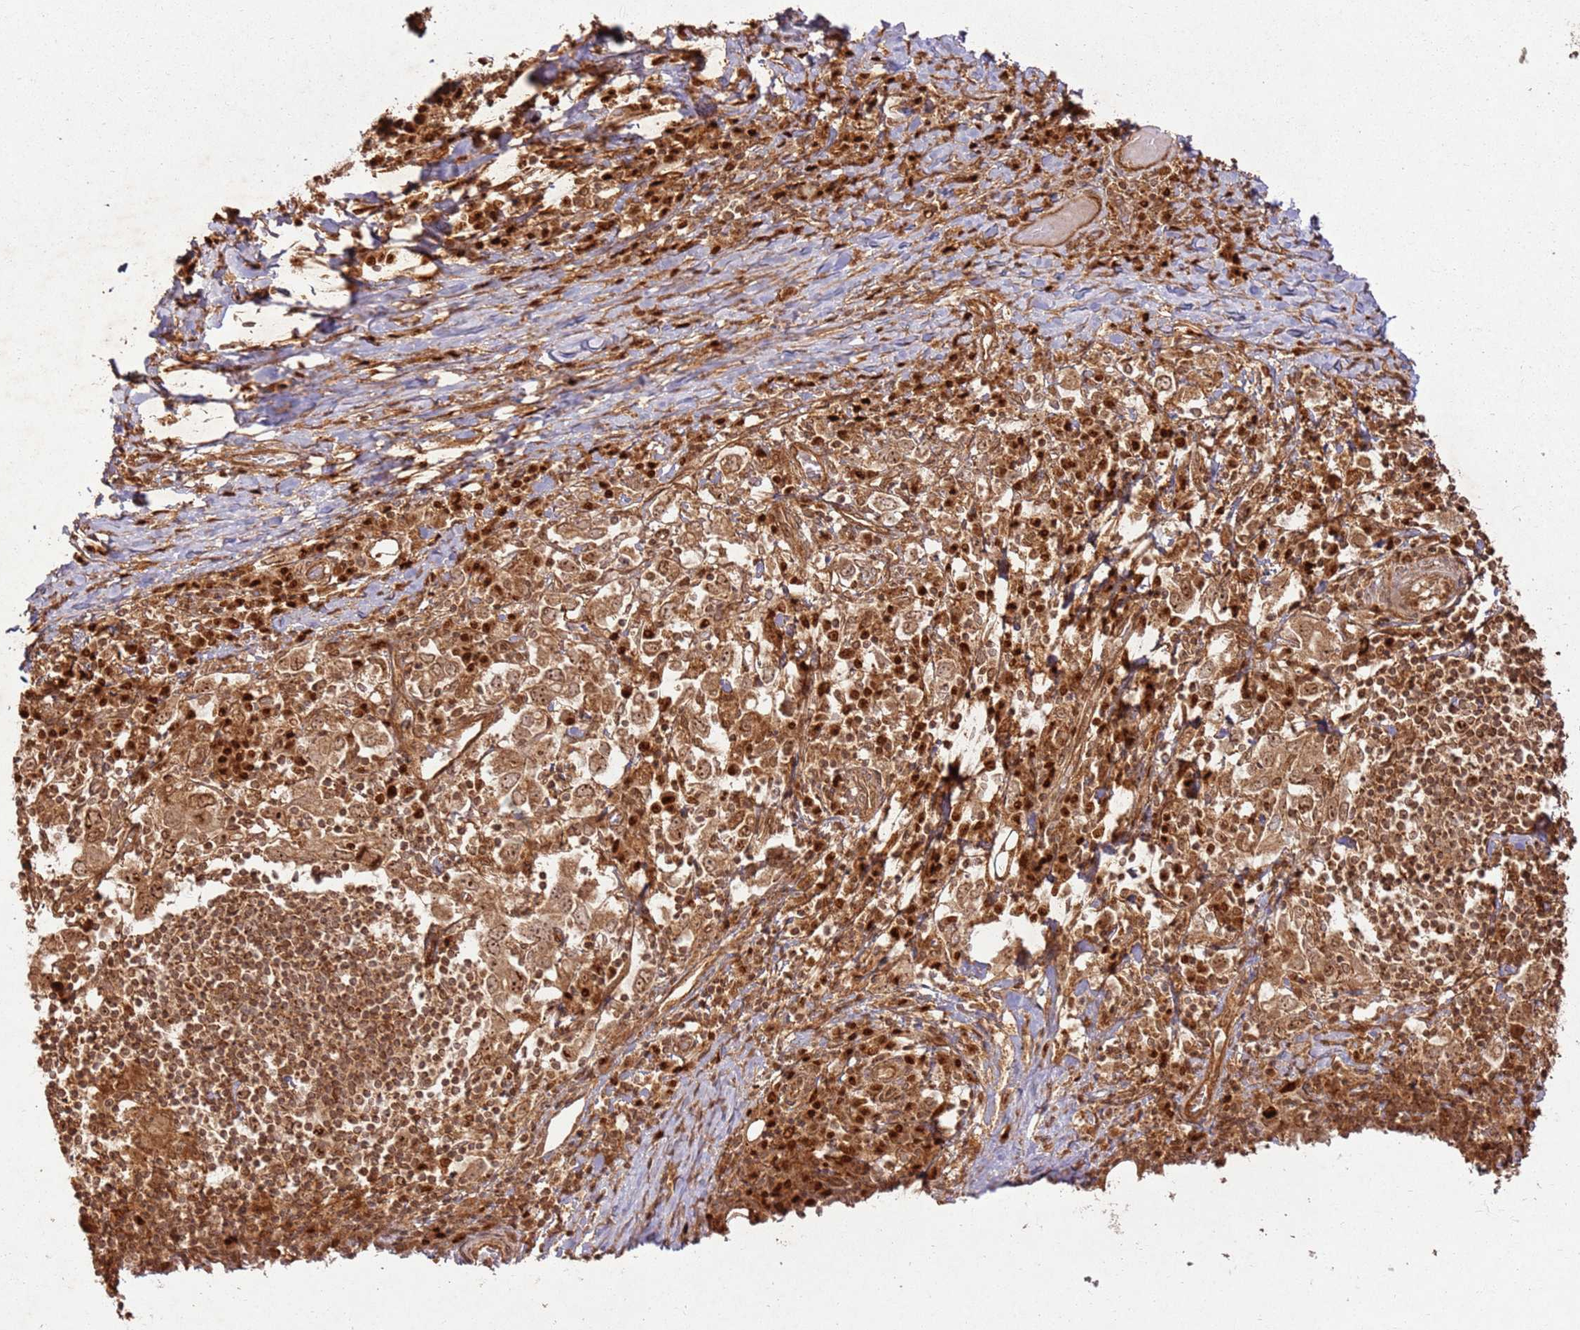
{"staining": {"intensity": "moderate", "quantity": ">75%", "location": "cytoplasmic/membranous,nuclear"}, "tissue": "stomach cancer", "cell_type": "Tumor cells", "image_type": "cancer", "snomed": [{"axis": "morphology", "description": "Adenocarcinoma, NOS"}, {"axis": "topography", "description": "Stomach, upper"}, {"axis": "topography", "description": "Stomach"}], "caption": "Tumor cells demonstrate medium levels of moderate cytoplasmic/membranous and nuclear expression in approximately >75% of cells in human stomach cancer (adenocarcinoma).", "gene": "TBC1D13", "patient": {"sex": "male", "age": 62}}